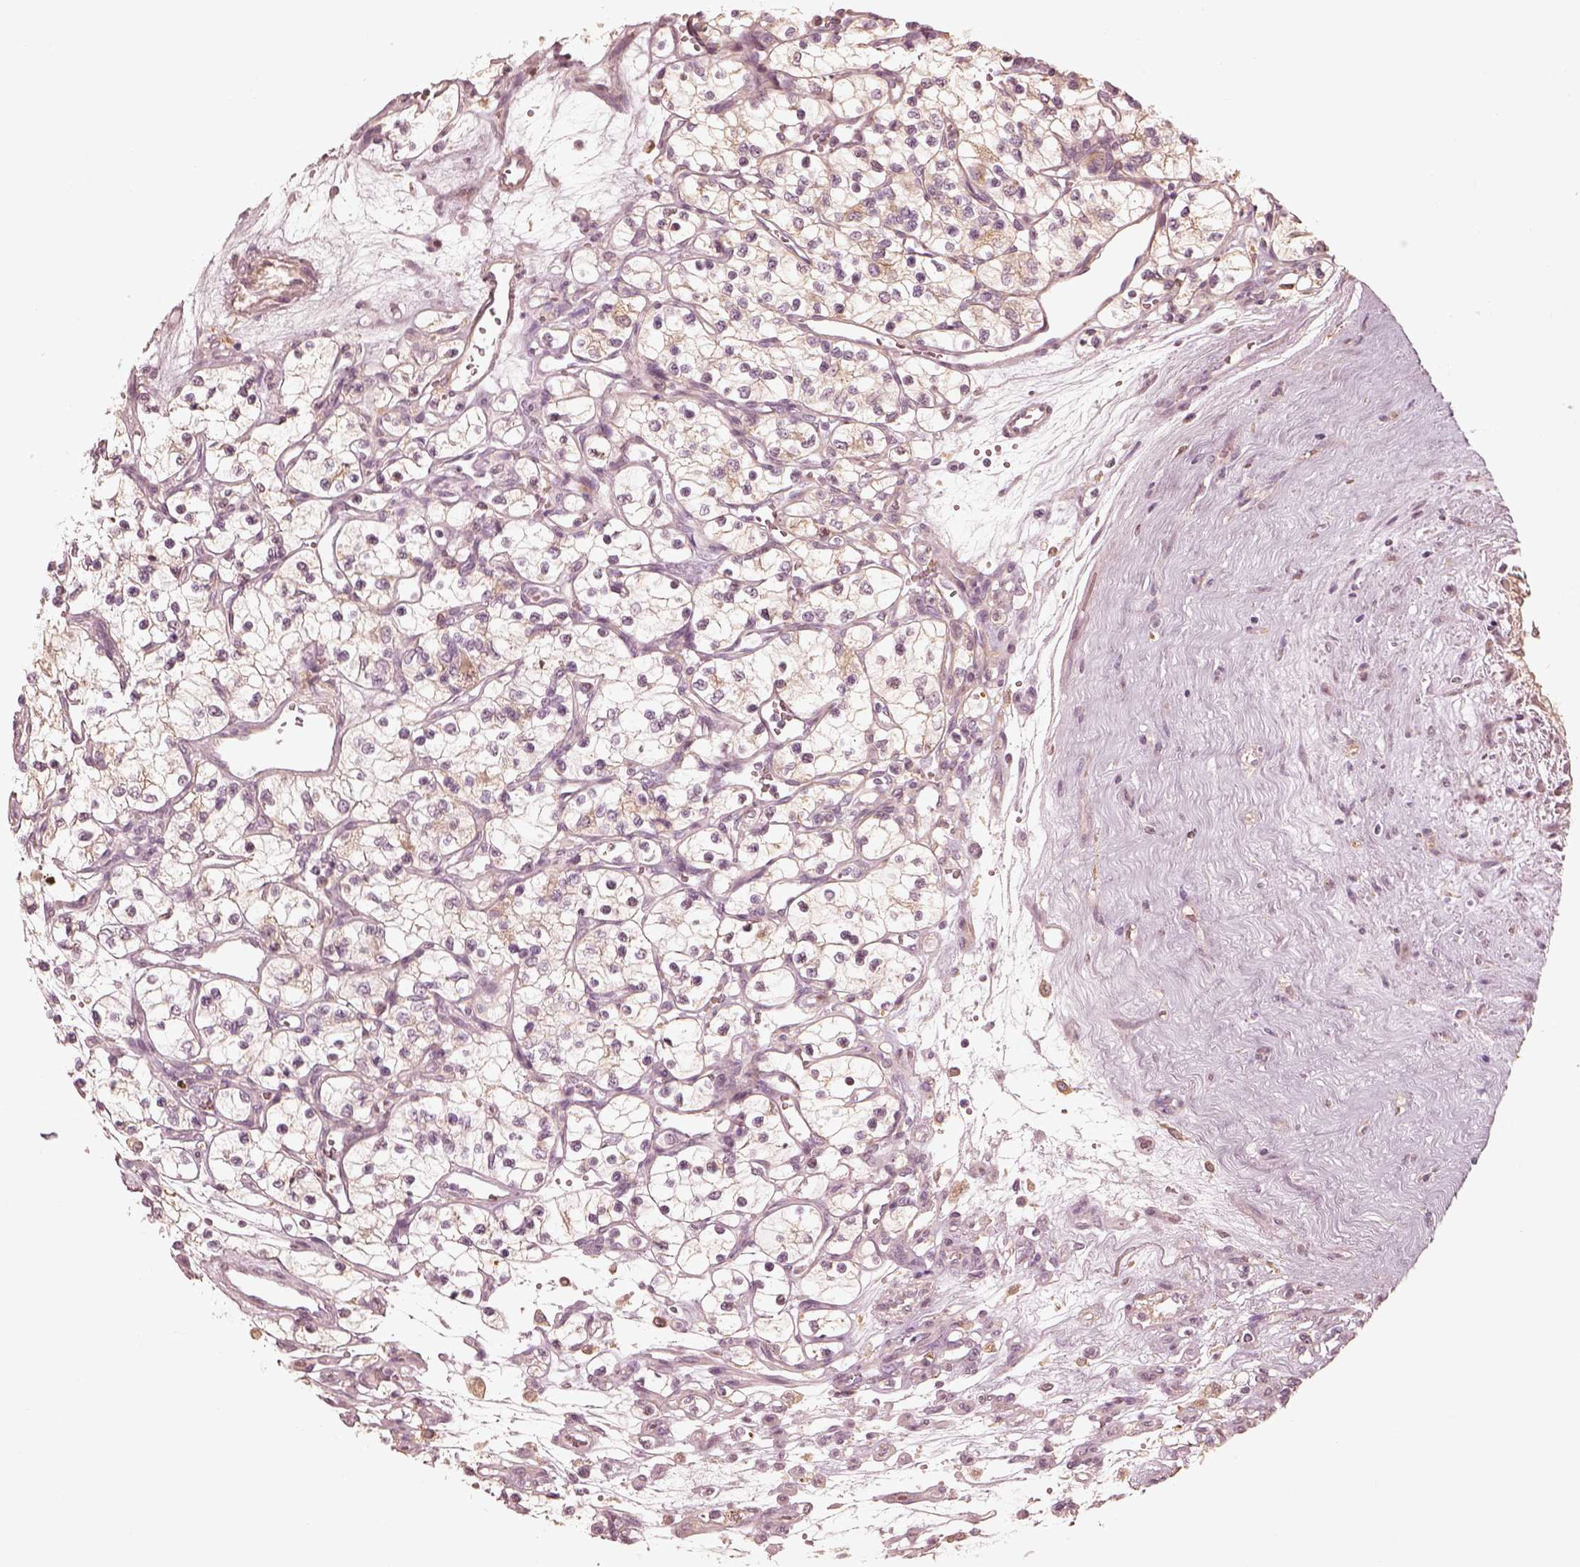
{"staining": {"intensity": "weak", "quantity": ">75%", "location": "cytoplasmic/membranous"}, "tissue": "renal cancer", "cell_type": "Tumor cells", "image_type": "cancer", "snomed": [{"axis": "morphology", "description": "Adenocarcinoma, NOS"}, {"axis": "topography", "description": "Kidney"}], "caption": "Immunohistochemical staining of human adenocarcinoma (renal) exhibits low levels of weak cytoplasmic/membranous positivity in approximately >75% of tumor cells. The staining is performed using DAB brown chromogen to label protein expression. The nuclei are counter-stained blue using hematoxylin.", "gene": "WLS", "patient": {"sex": "female", "age": 69}}